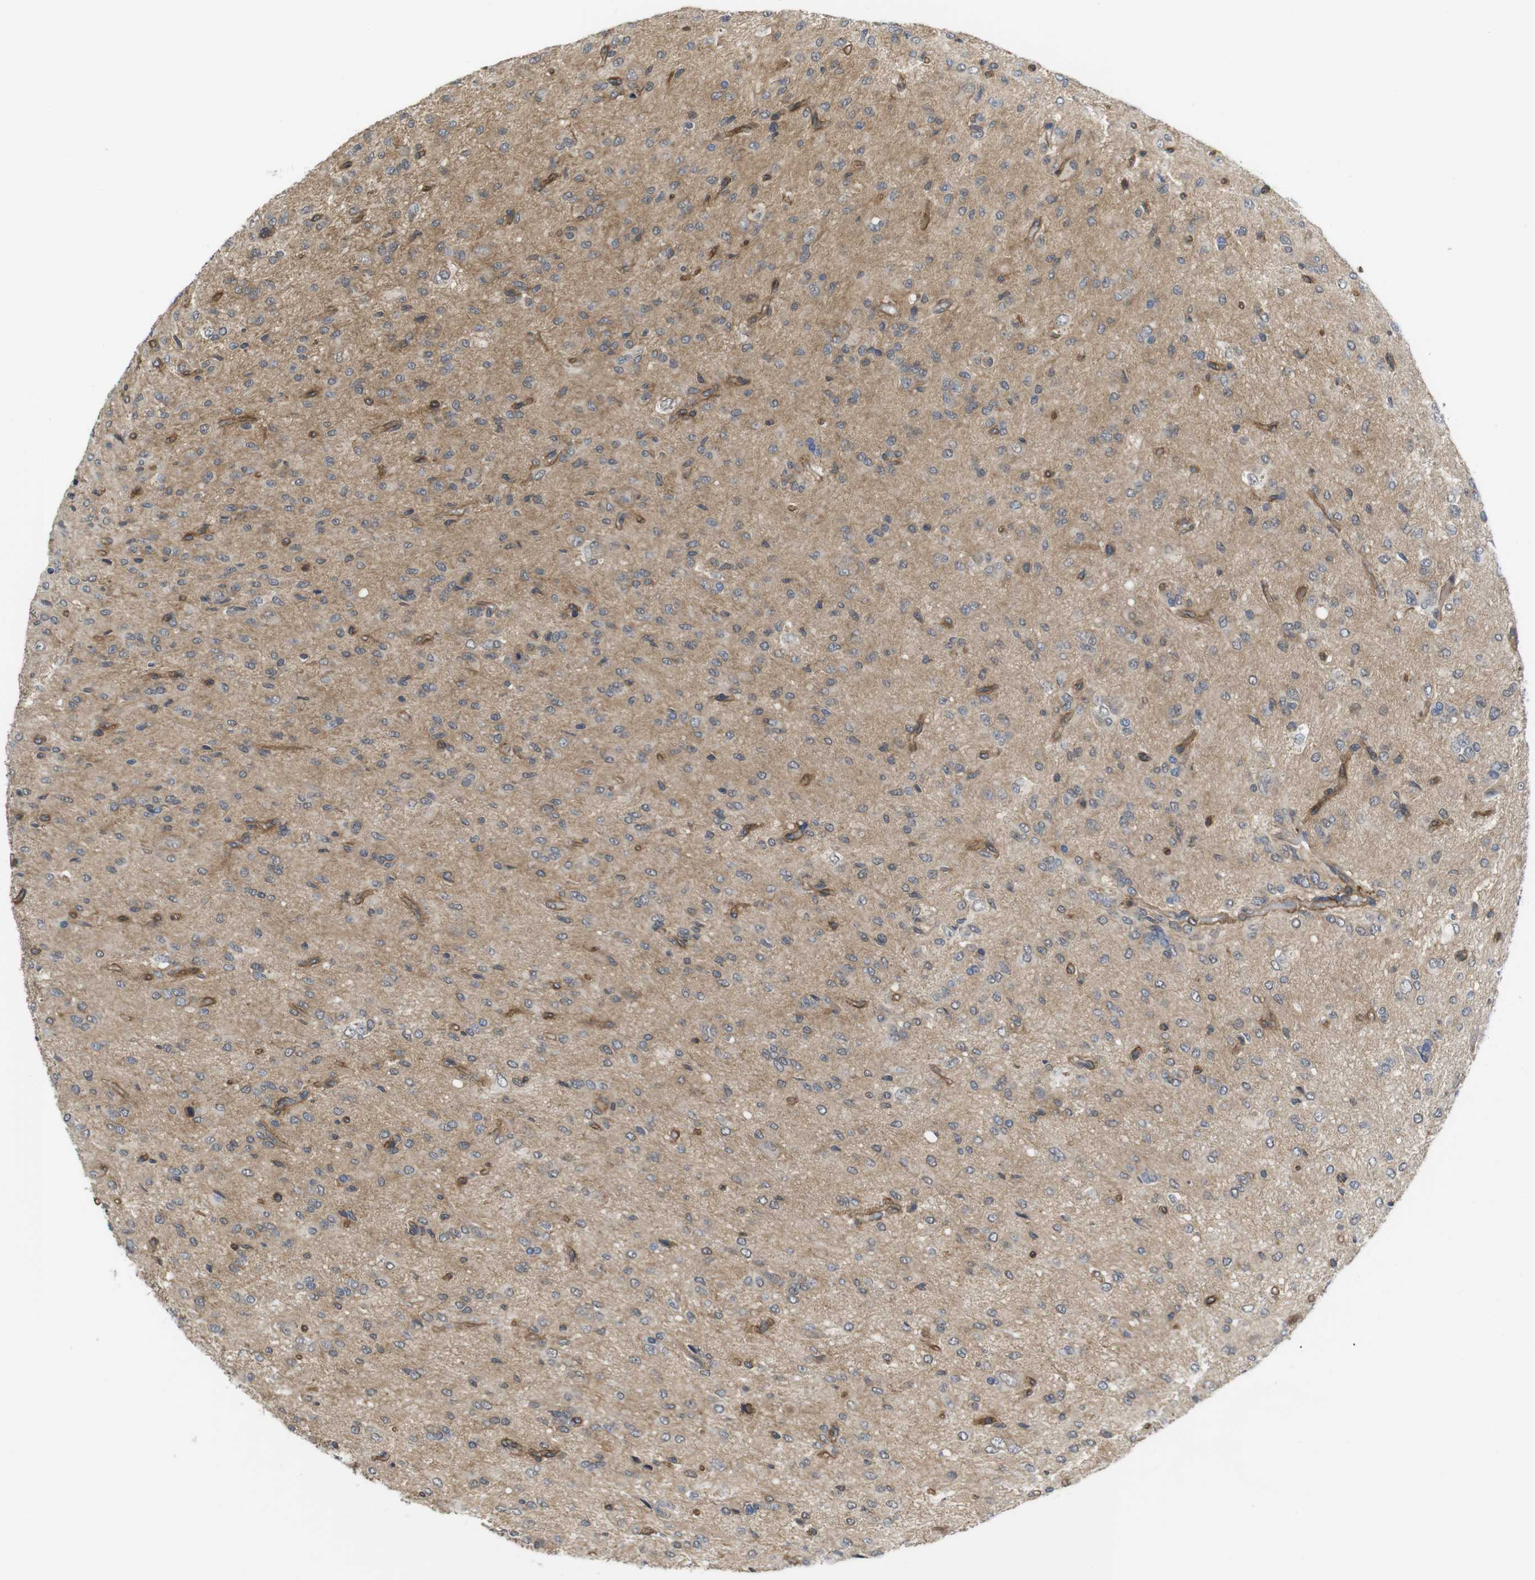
{"staining": {"intensity": "weak", "quantity": ">75%", "location": "cytoplasmic/membranous"}, "tissue": "glioma", "cell_type": "Tumor cells", "image_type": "cancer", "snomed": [{"axis": "morphology", "description": "Glioma, malignant, High grade"}, {"axis": "topography", "description": "Brain"}], "caption": "Immunohistochemistry photomicrograph of human malignant glioma (high-grade) stained for a protein (brown), which demonstrates low levels of weak cytoplasmic/membranous expression in approximately >75% of tumor cells.", "gene": "ZDHHC5", "patient": {"sex": "female", "age": 59}}